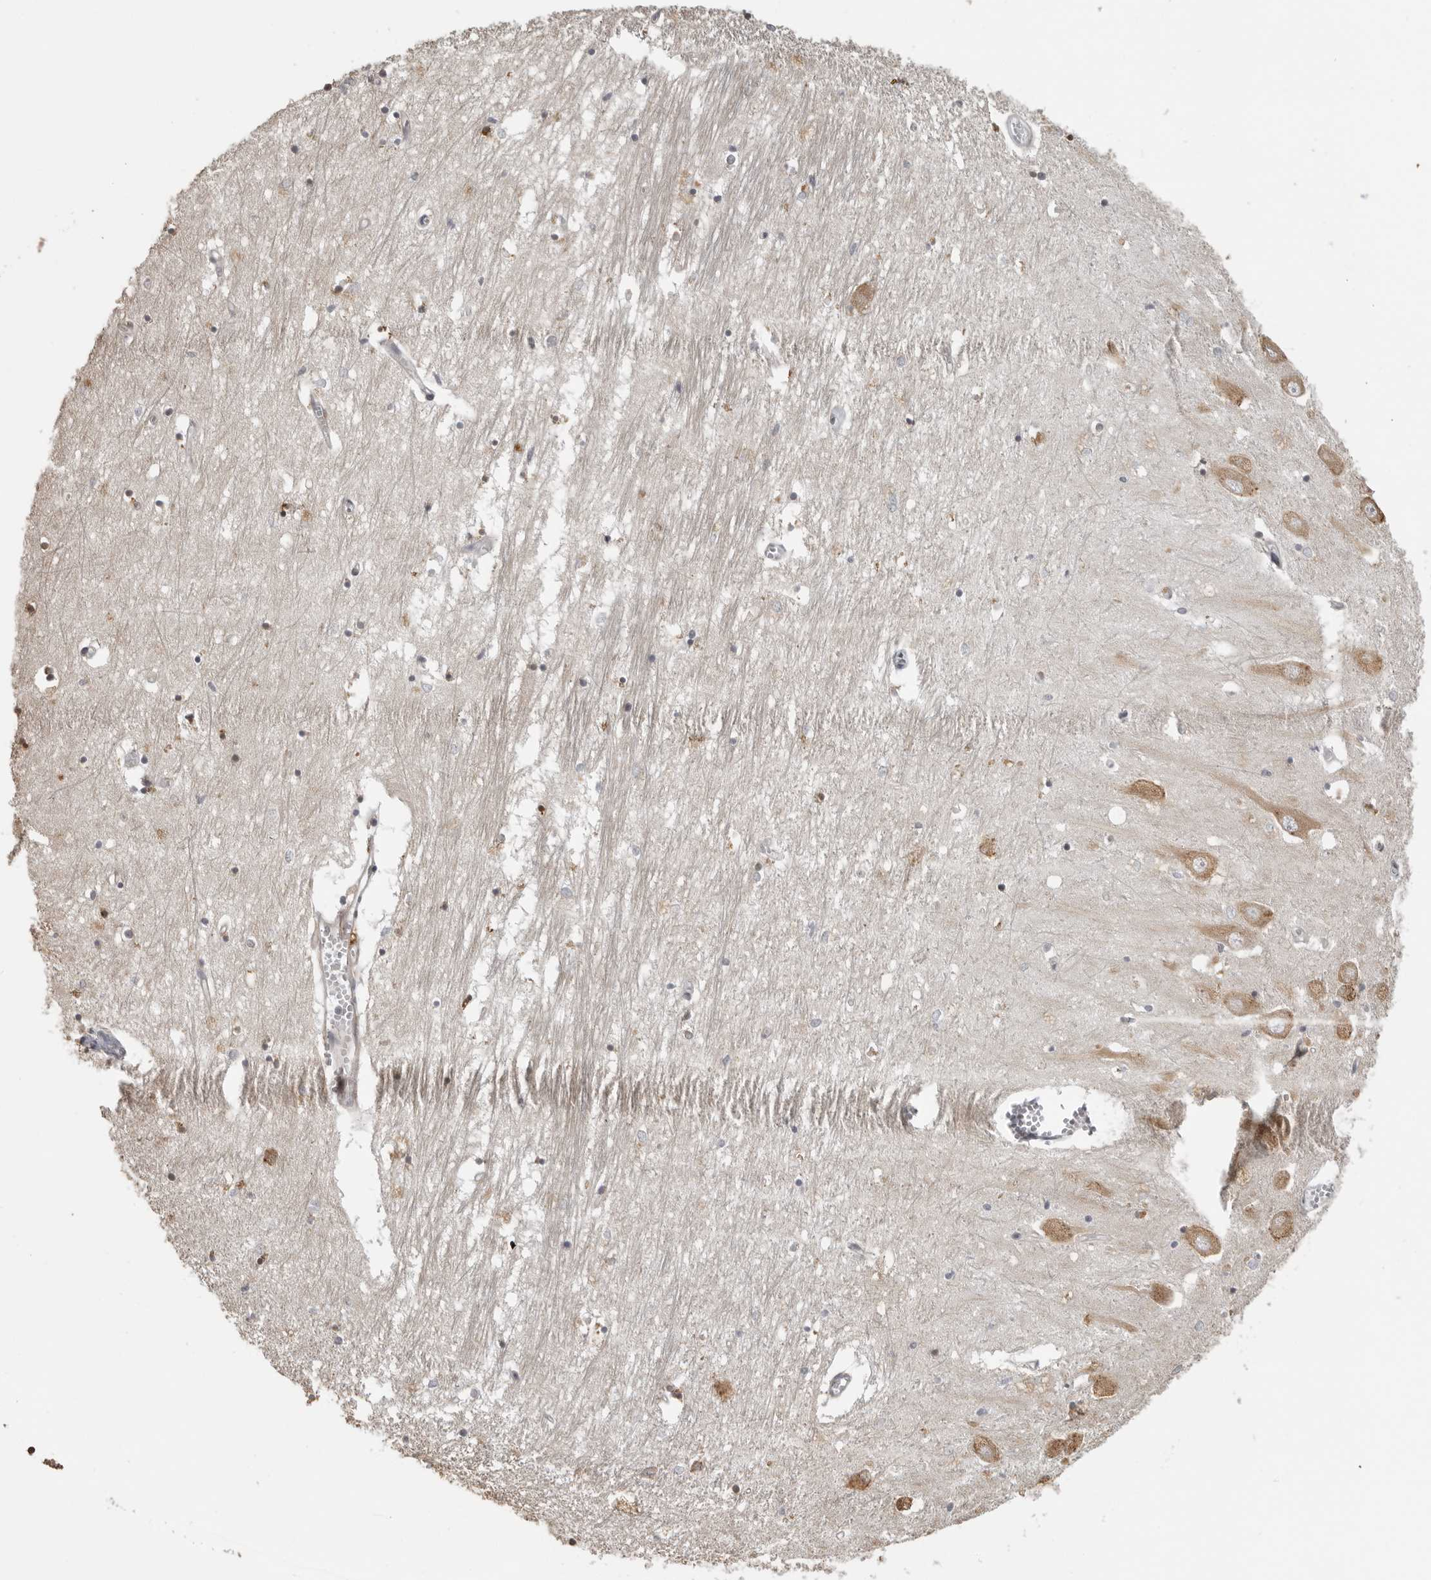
{"staining": {"intensity": "weak", "quantity": "<25%", "location": "cytoplasmic/membranous"}, "tissue": "hippocampus", "cell_type": "Glial cells", "image_type": "normal", "snomed": [{"axis": "morphology", "description": "Normal tissue, NOS"}, {"axis": "topography", "description": "Hippocampus"}], "caption": "Unremarkable hippocampus was stained to show a protein in brown. There is no significant positivity in glial cells.", "gene": "IDO1", "patient": {"sex": "male", "age": 70}}